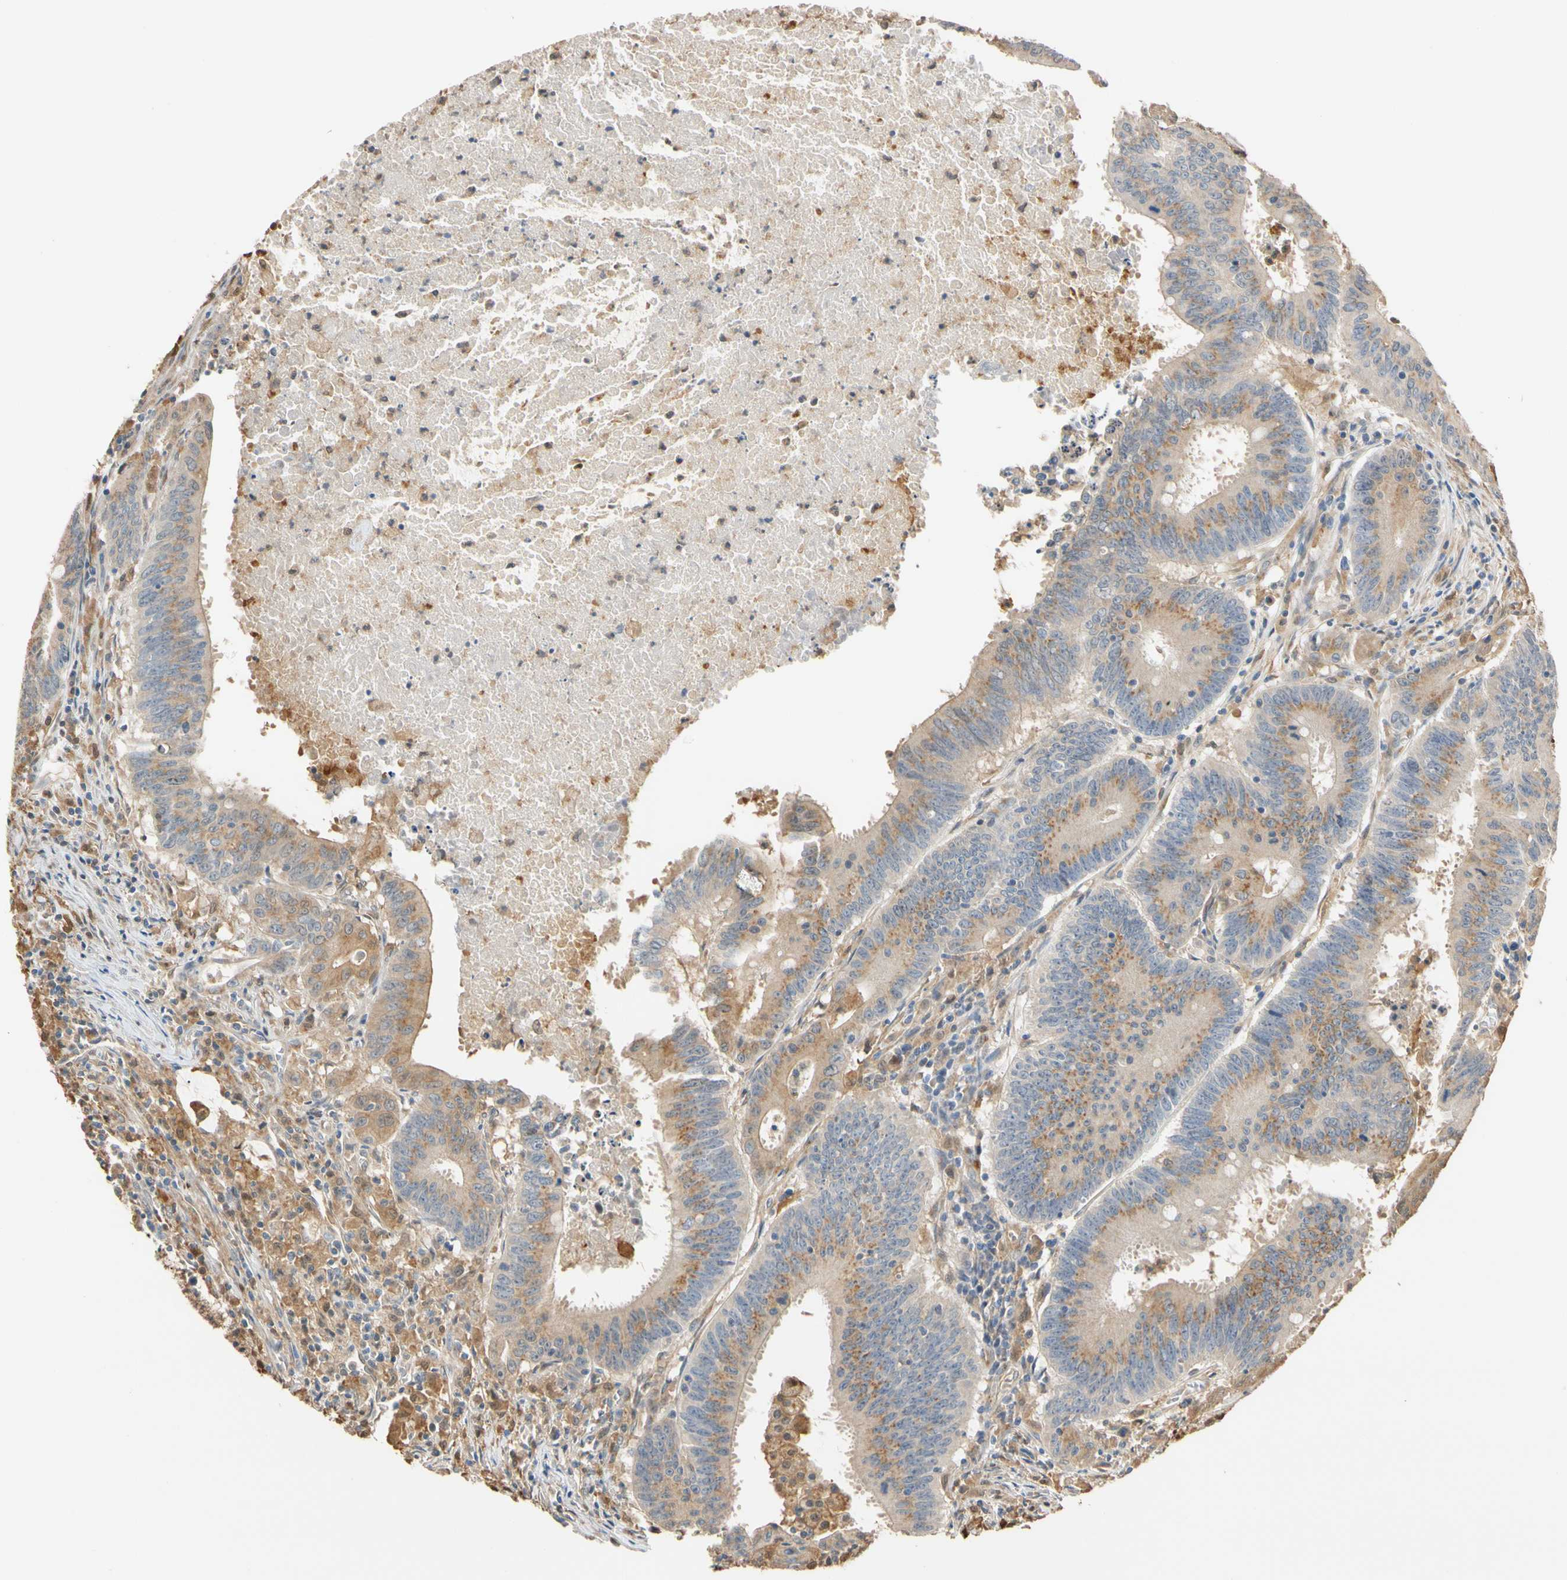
{"staining": {"intensity": "moderate", "quantity": ">75%", "location": "cytoplasmic/membranous"}, "tissue": "colorectal cancer", "cell_type": "Tumor cells", "image_type": "cancer", "snomed": [{"axis": "morphology", "description": "Adenocarcinoma, NOS"}, {"axis": "topography", "description": "Colon"}], "caption": "Immunohistochemical staining of human adenocarcinoma (colorectal) demonstrates medium levels of moderate cytoplasmic/membranous protein positivity in about >75% of tumor cells.", "gene": "GPSM2", "patient": {"sex": "male", "age": 45}}